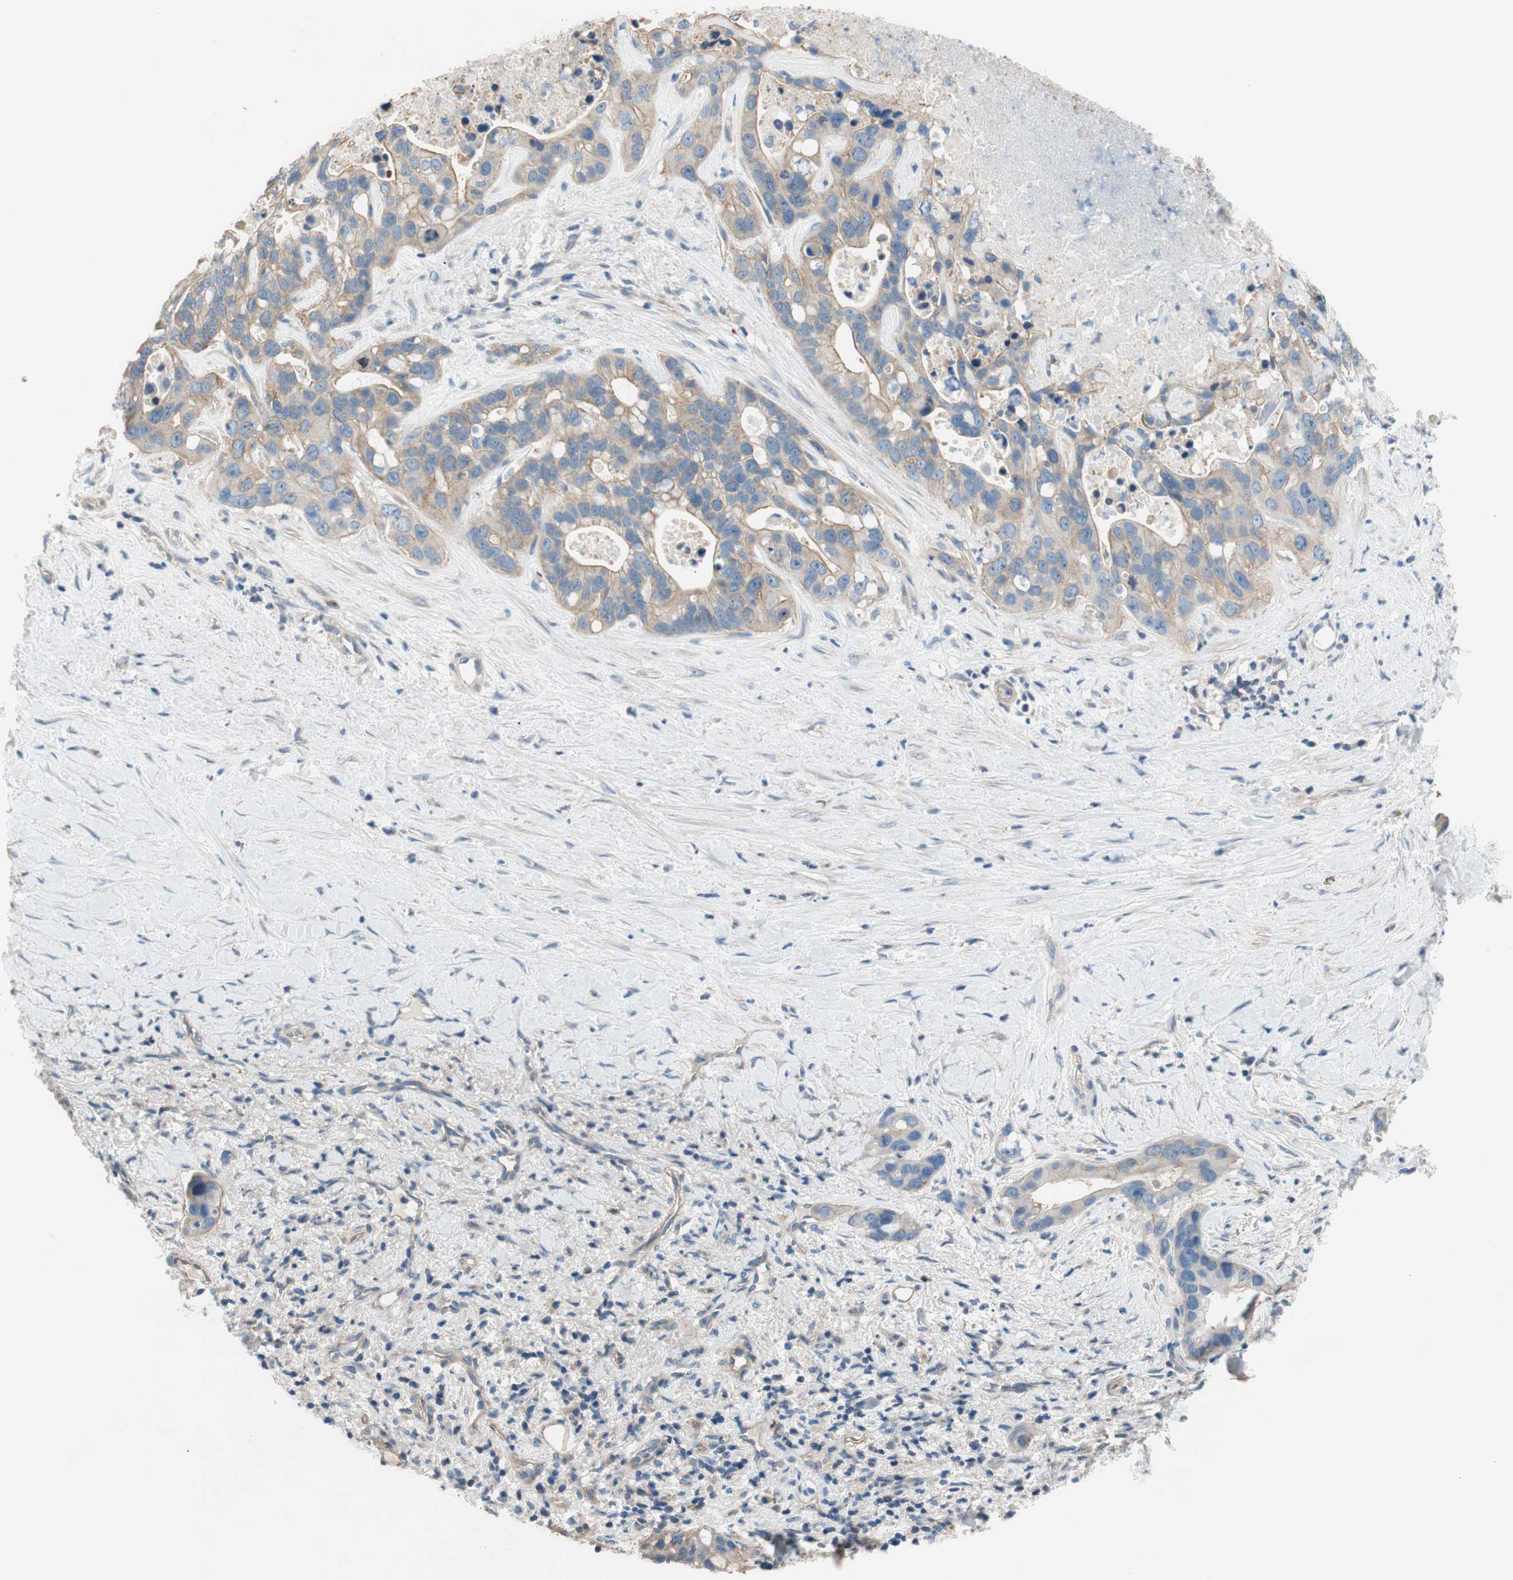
{"staining": {"intensity": "weak", "quantity": ">75%", "location": "cytoplasmic/membranous"}, "tissue": "liver cancer", "cell_type": "Tumor cells", "image_type": "cancer", "snomed": [{"axis": "morphology", "description": "Cholangiocarcinoma"}, {"axis": "topography", "description": "Liver"}], "caption": "Immunohistochemistry image of liver cholangiocarcinoma stained for a protein (brown), which demonstrates low levels of weak cytoplasmic/membranous staining in about >75% of tumor cells.", "gene": "CALML3", "patient": {"sex": "female", "age": 65}}